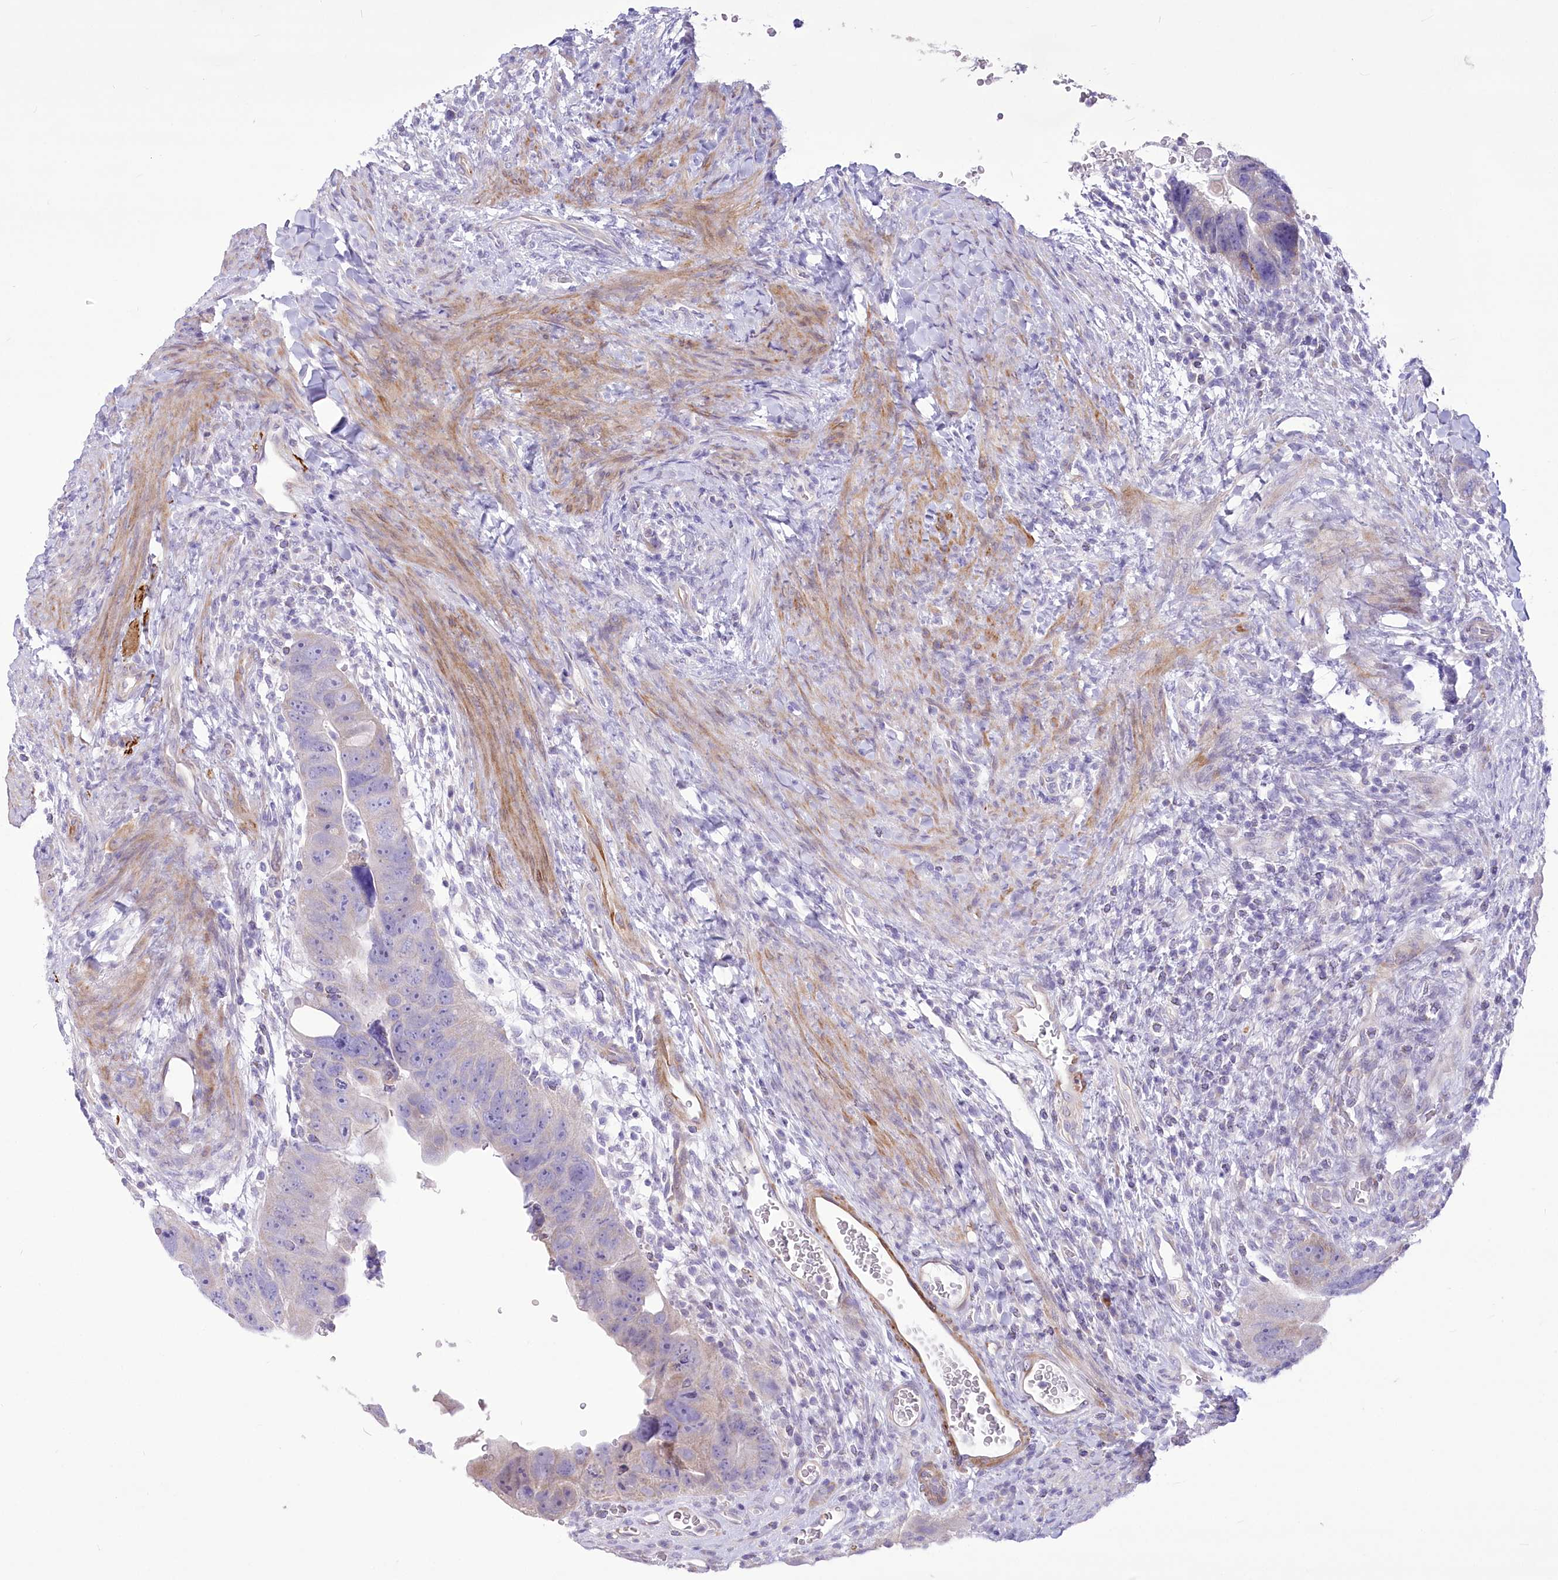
{"staining": {"intensity": "negative", "quantity": "none", "location": "none"}, "tissue": "colorectal cancer", "cell_type": "Tumor cells", "image_type": "cancer", "snomed": [{"axis": "morphology", "description": "Adenocarcinoma, NOS"}, {"axis": "topography", "description": "Rectum"}], "caption": "Immunohistochemistry (IHC) micrograph of colorectal adenocarcinoma stained for a protein (brown), which reveals no positivity in tumor cells.", "gene": "ANGPTL3", "patient": {"sex": "male", "age": 59}}